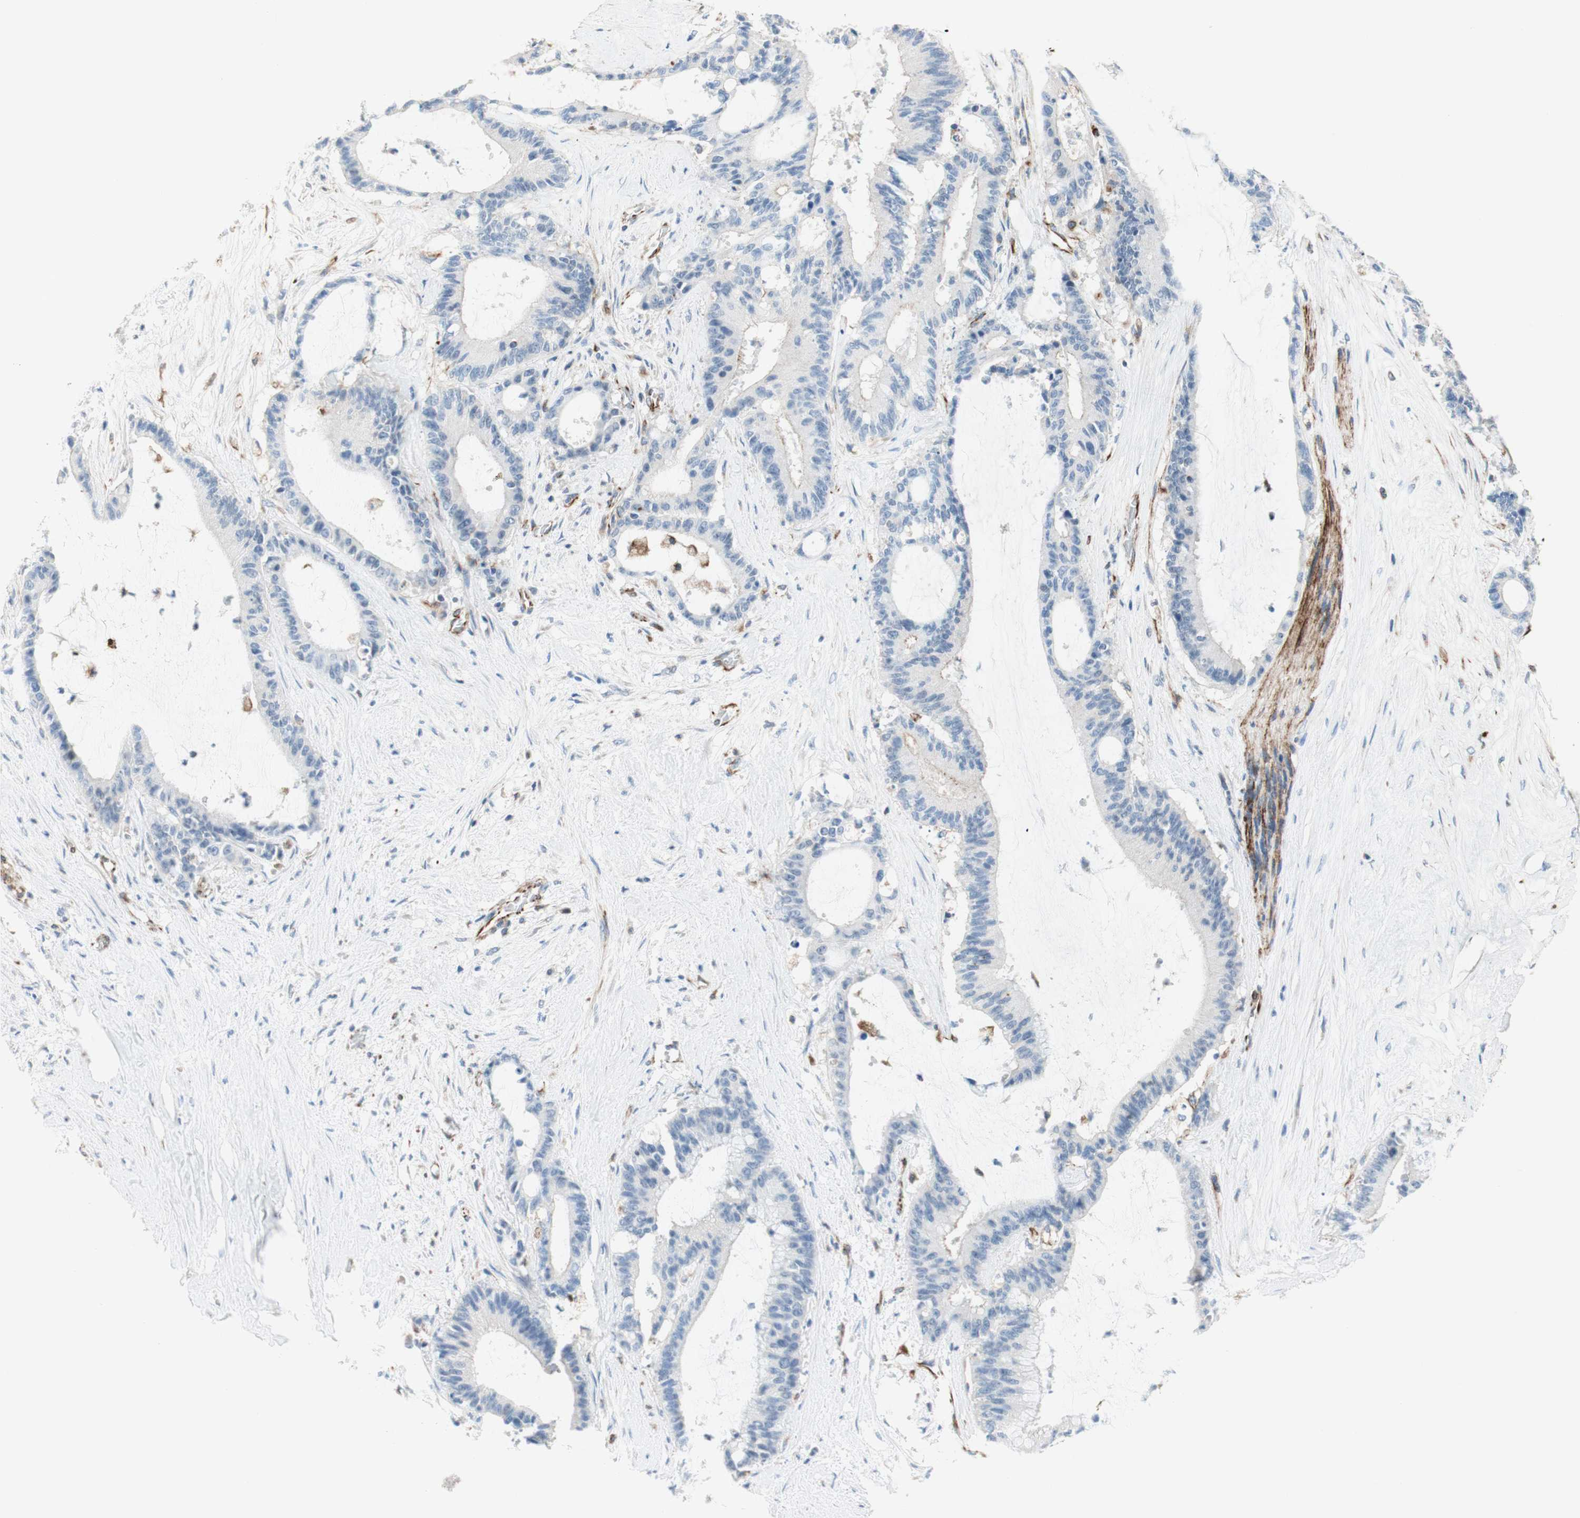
{"staining": {"intensity": "negative", "quantity": "none", "location": "none"}, "tissue": "liver cancer", "cell_type": "Tumor cells", "image_type": "cancer", "snomed": [{"axis": "morphology", "description": "Cholangiocarcinoma"}, {"axis": "topography", "description": "Liver"}], "caption": "DAB immunohistochemical staining of liver cholangiocarcinoma demonstrates no significant positivity in tumor cells.", "gene": "POU2AF1", "patient": {"sex": "female", "age": 73}}